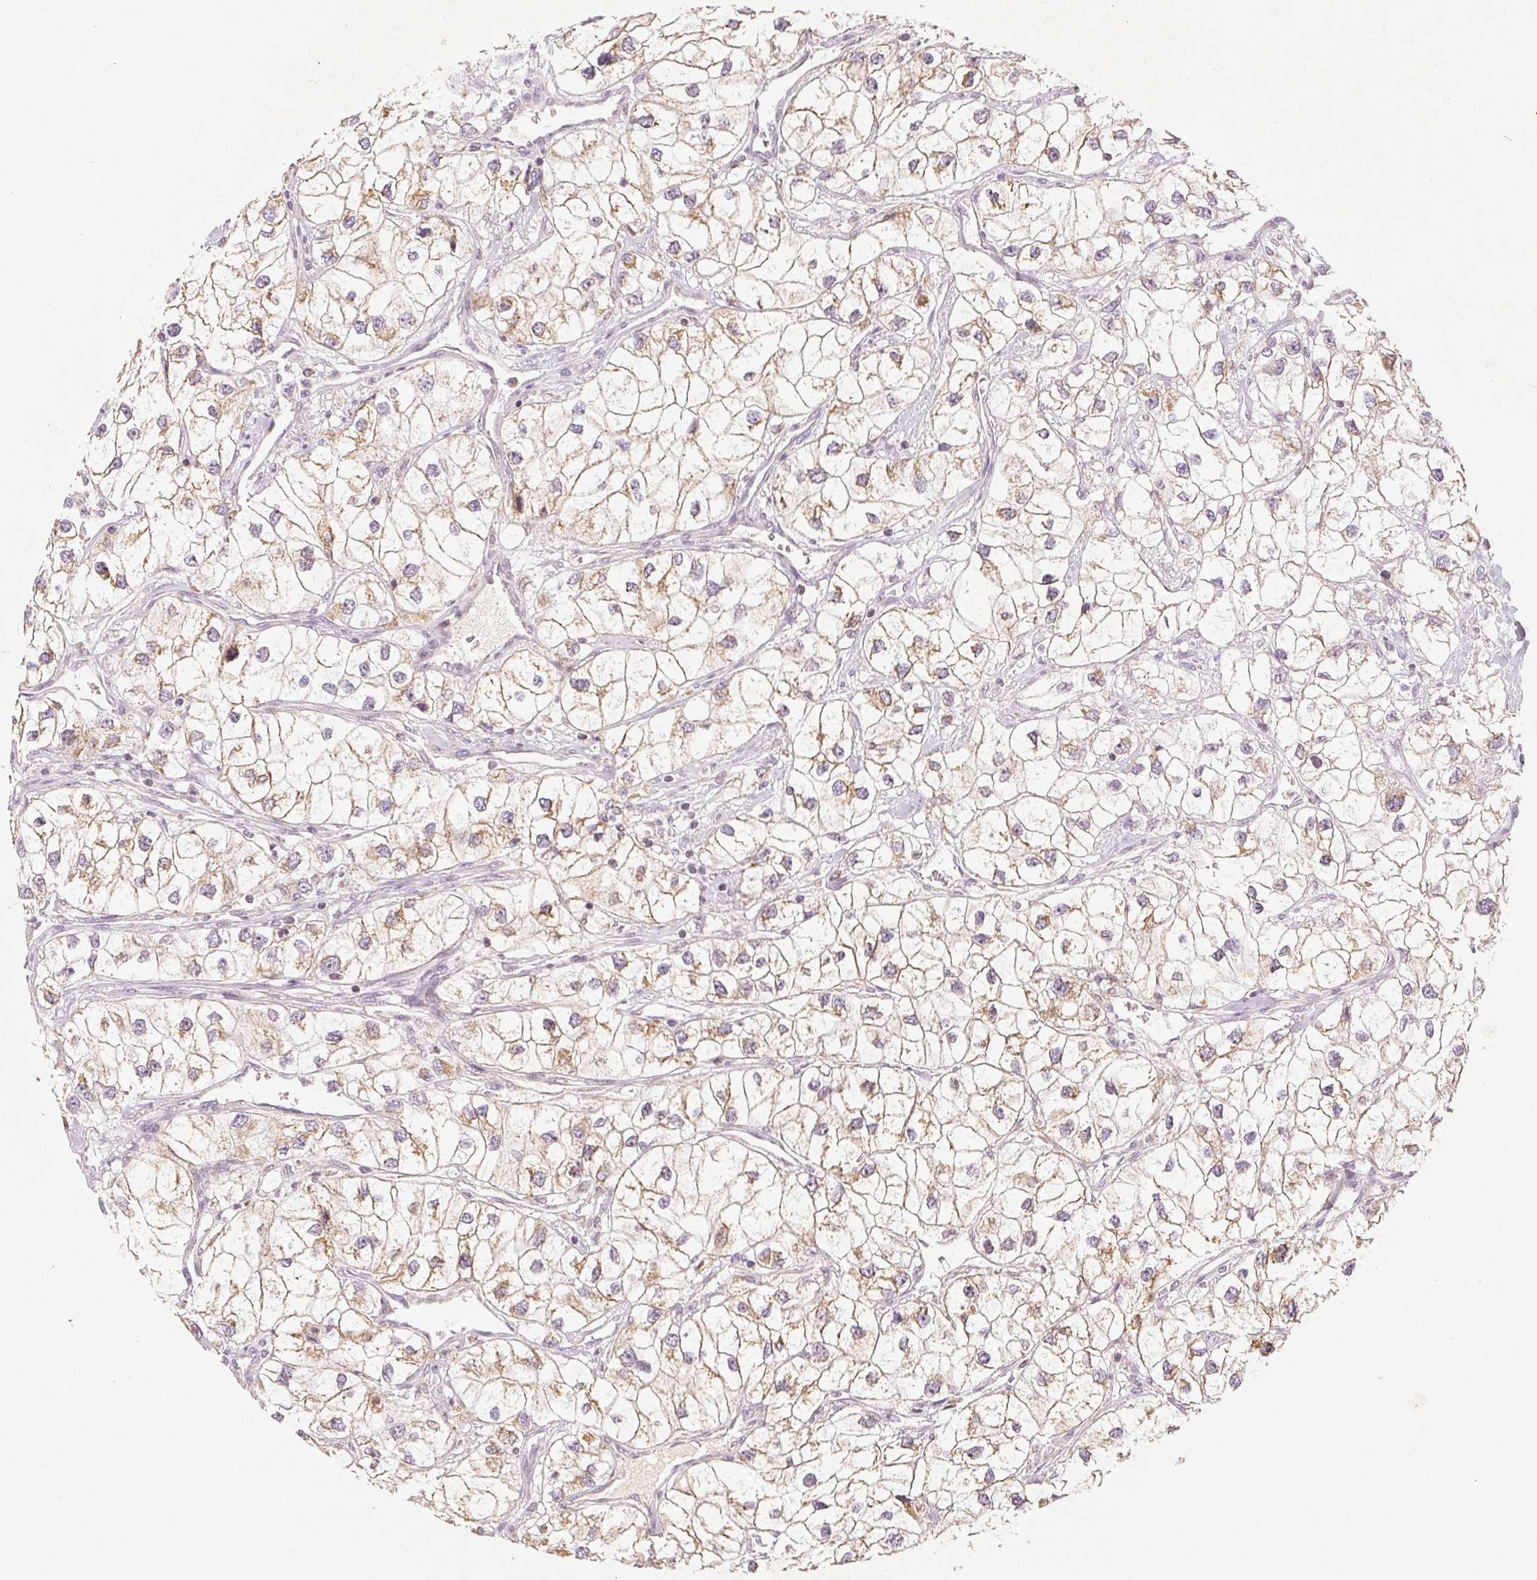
{"staining": {"intensity": "weak", "quantity": ">75%", "location": "cytoplasmic/membranous"}, "tissue": "renal cancer", "cell_type": "Tumor cells", "image_type": "cancer", "snomed": [{"axis": "morphology", "description": "Adenocarcinoma, NOS"}, {"axis": "topography", "description": "Kidney"}], "caption": "A micrograph showing weak cytoplasmic/membranous staining in approximately >75% of tumor cells in renal cancer (adenocarcinoma), as visualized by brown immunohistochemical staining.", "gene": "GHITM", "patient": {"sex": "male", "age": 59}}